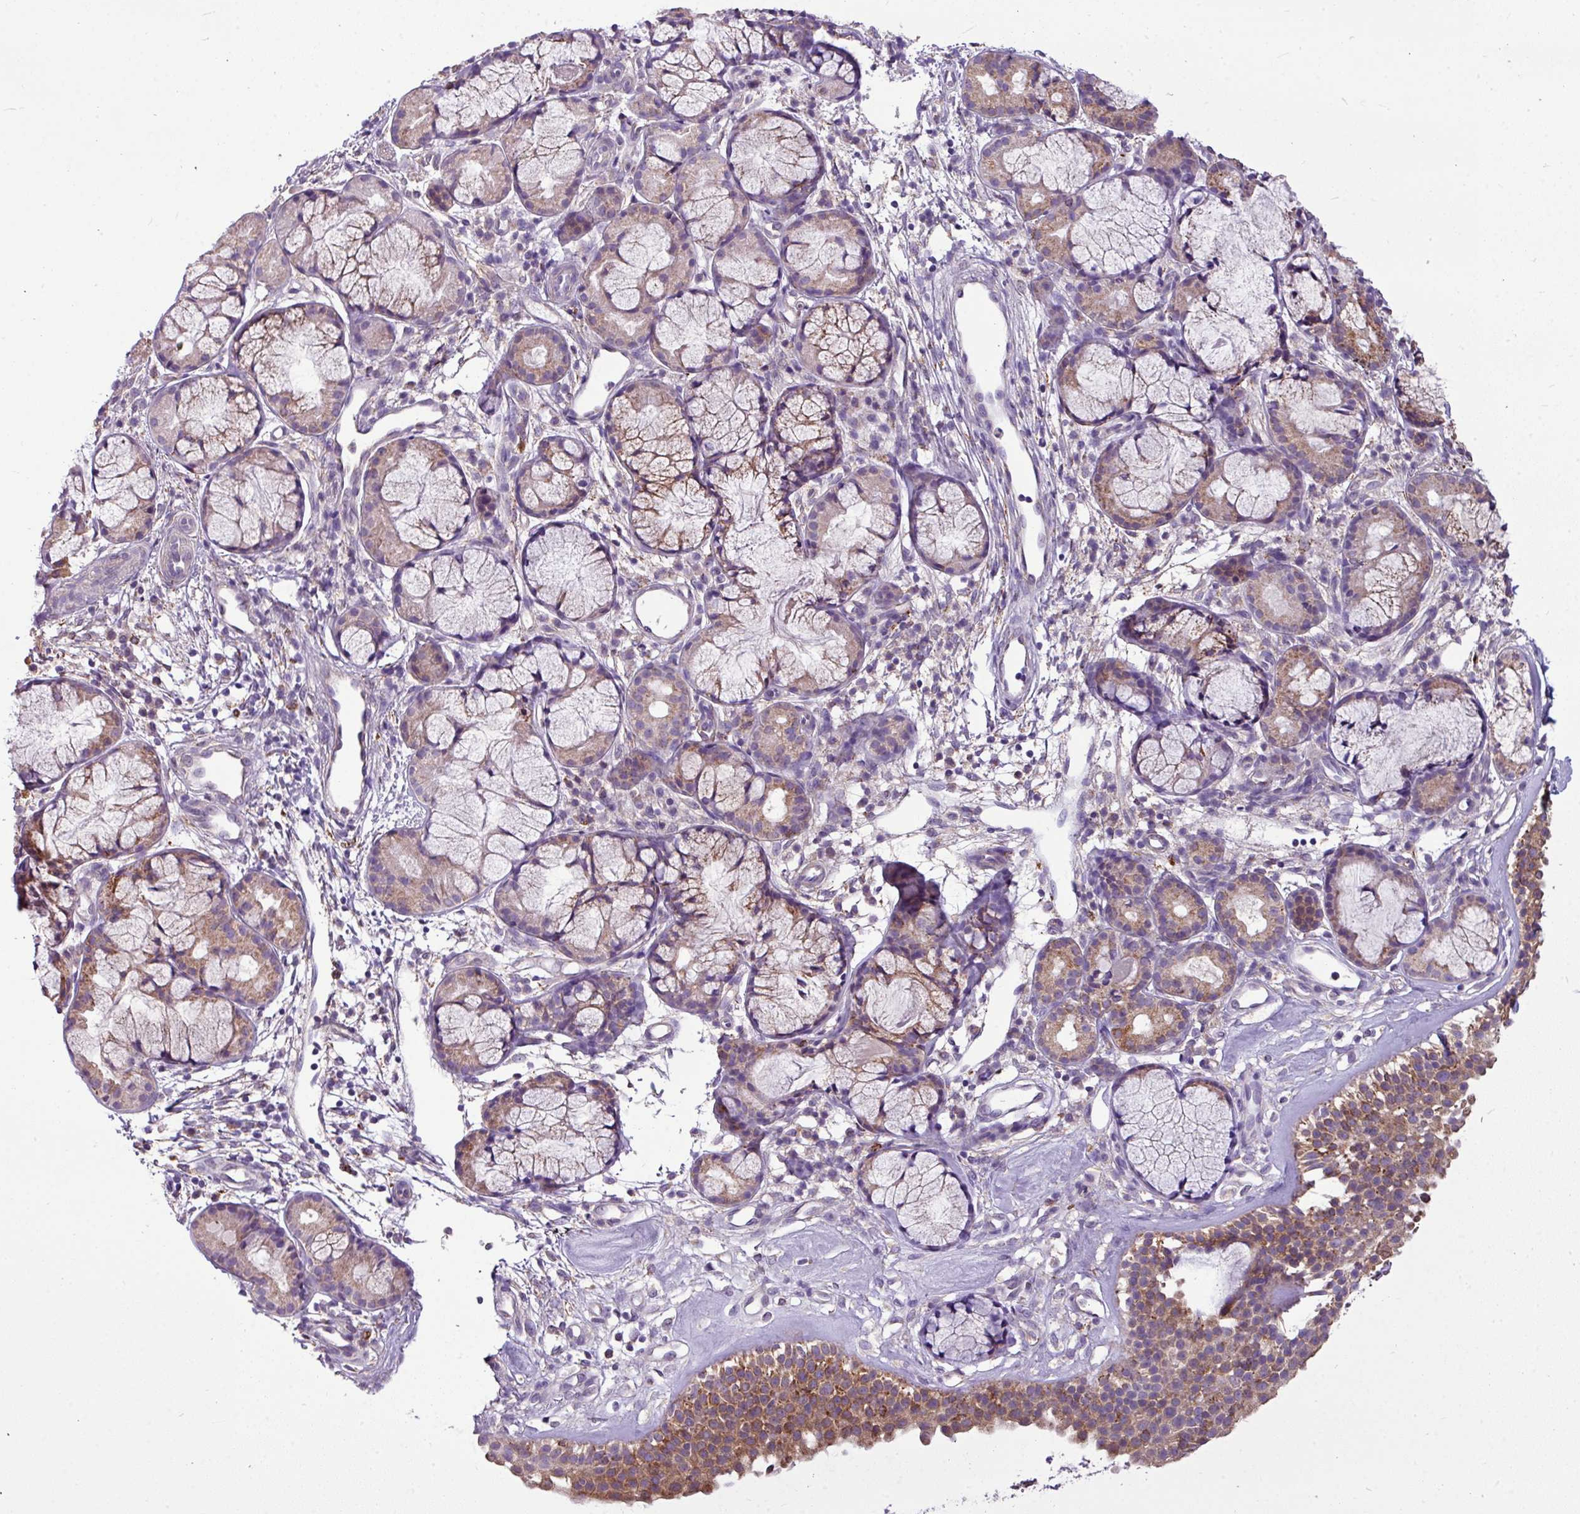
{"staining": {"intensity": "moderate", "quantity": "25%-75%", "location": "cytoplasmic/membranous"}, "tissue": "nasopharynx", "cell_type": "Respiratory epithelial cells", "image_type": "normal", "snomed": [{"axis": "morphology", "description": "Normal tissue, NOS"}, {"axis": "topography", "description": "Nasopharynx"}], "caption": "A histopathology image of nasopharynx stained for a protein demonstrates moderate cytoplasmic/membranous brown staining in respiratory epithelial cells. The staining was performed using DAB (3,3'-diaminobenzidine) to visualize the protein expression in brown, while the nuclei were stained in blue with hematoxylin (Magnification: 20x).", "gene": "ALDH2", "patient": {"sex": "female", "age": 62}}